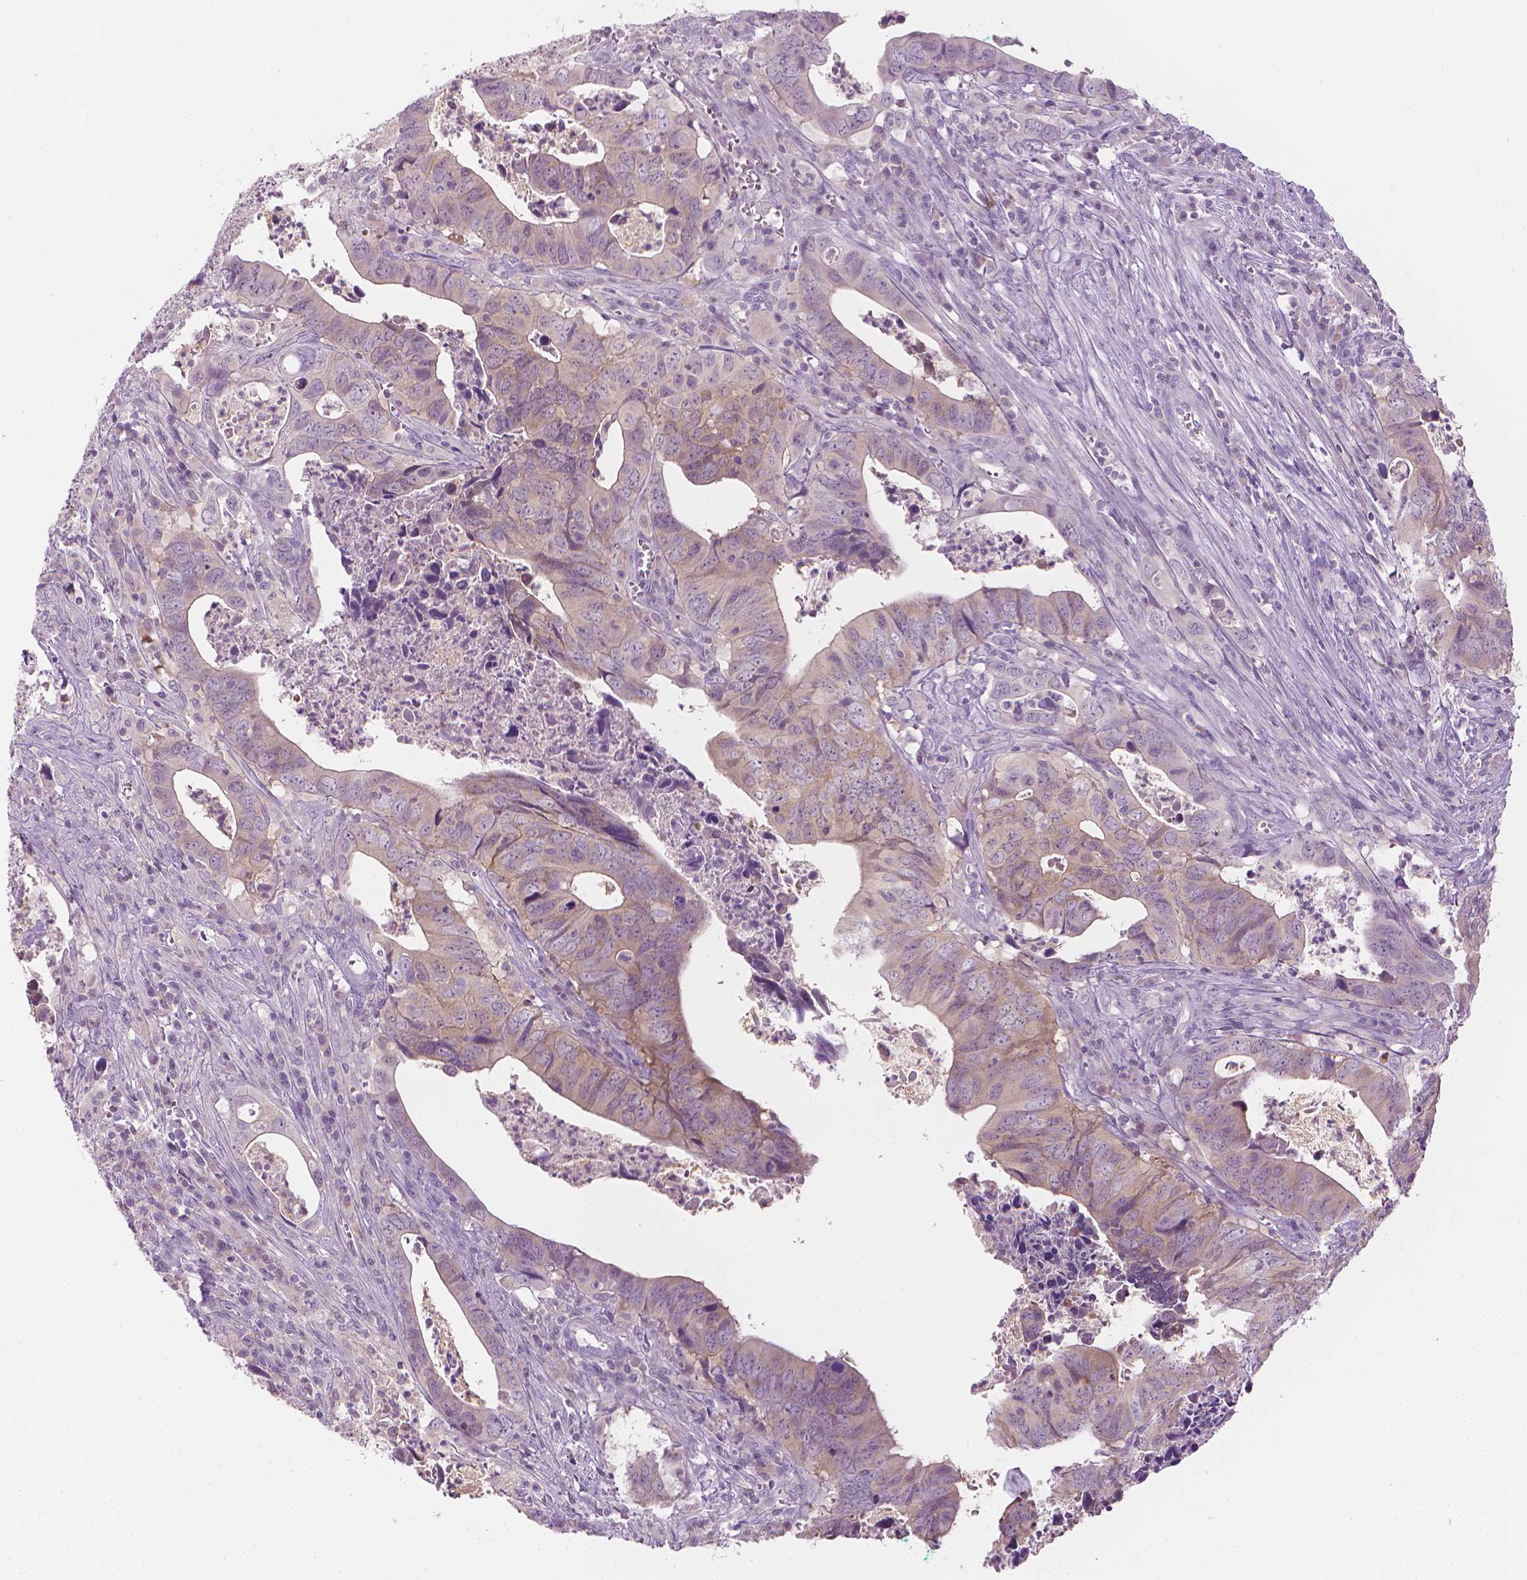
{"staining": {"intensity": "weak", "quantity": "<25%", "location": "cytoplasmic/membranous"}, "tissue": "colorectal cancer", "cell_type": "Tumor cells", "image_type": "cancer", "snomed": [{"axis": "morphology", "description": "Adenocarcinoma, NOS"}, {"axis": "topography", "description": "Colon"}], "caption": "A high-resolution micrograph shows IHC staining of colorectal adenocarcinoma, which reveals no significant staining in tumor cells.", "gene": "SHMT1", "patient": {"sex": "female", "age": 82}}